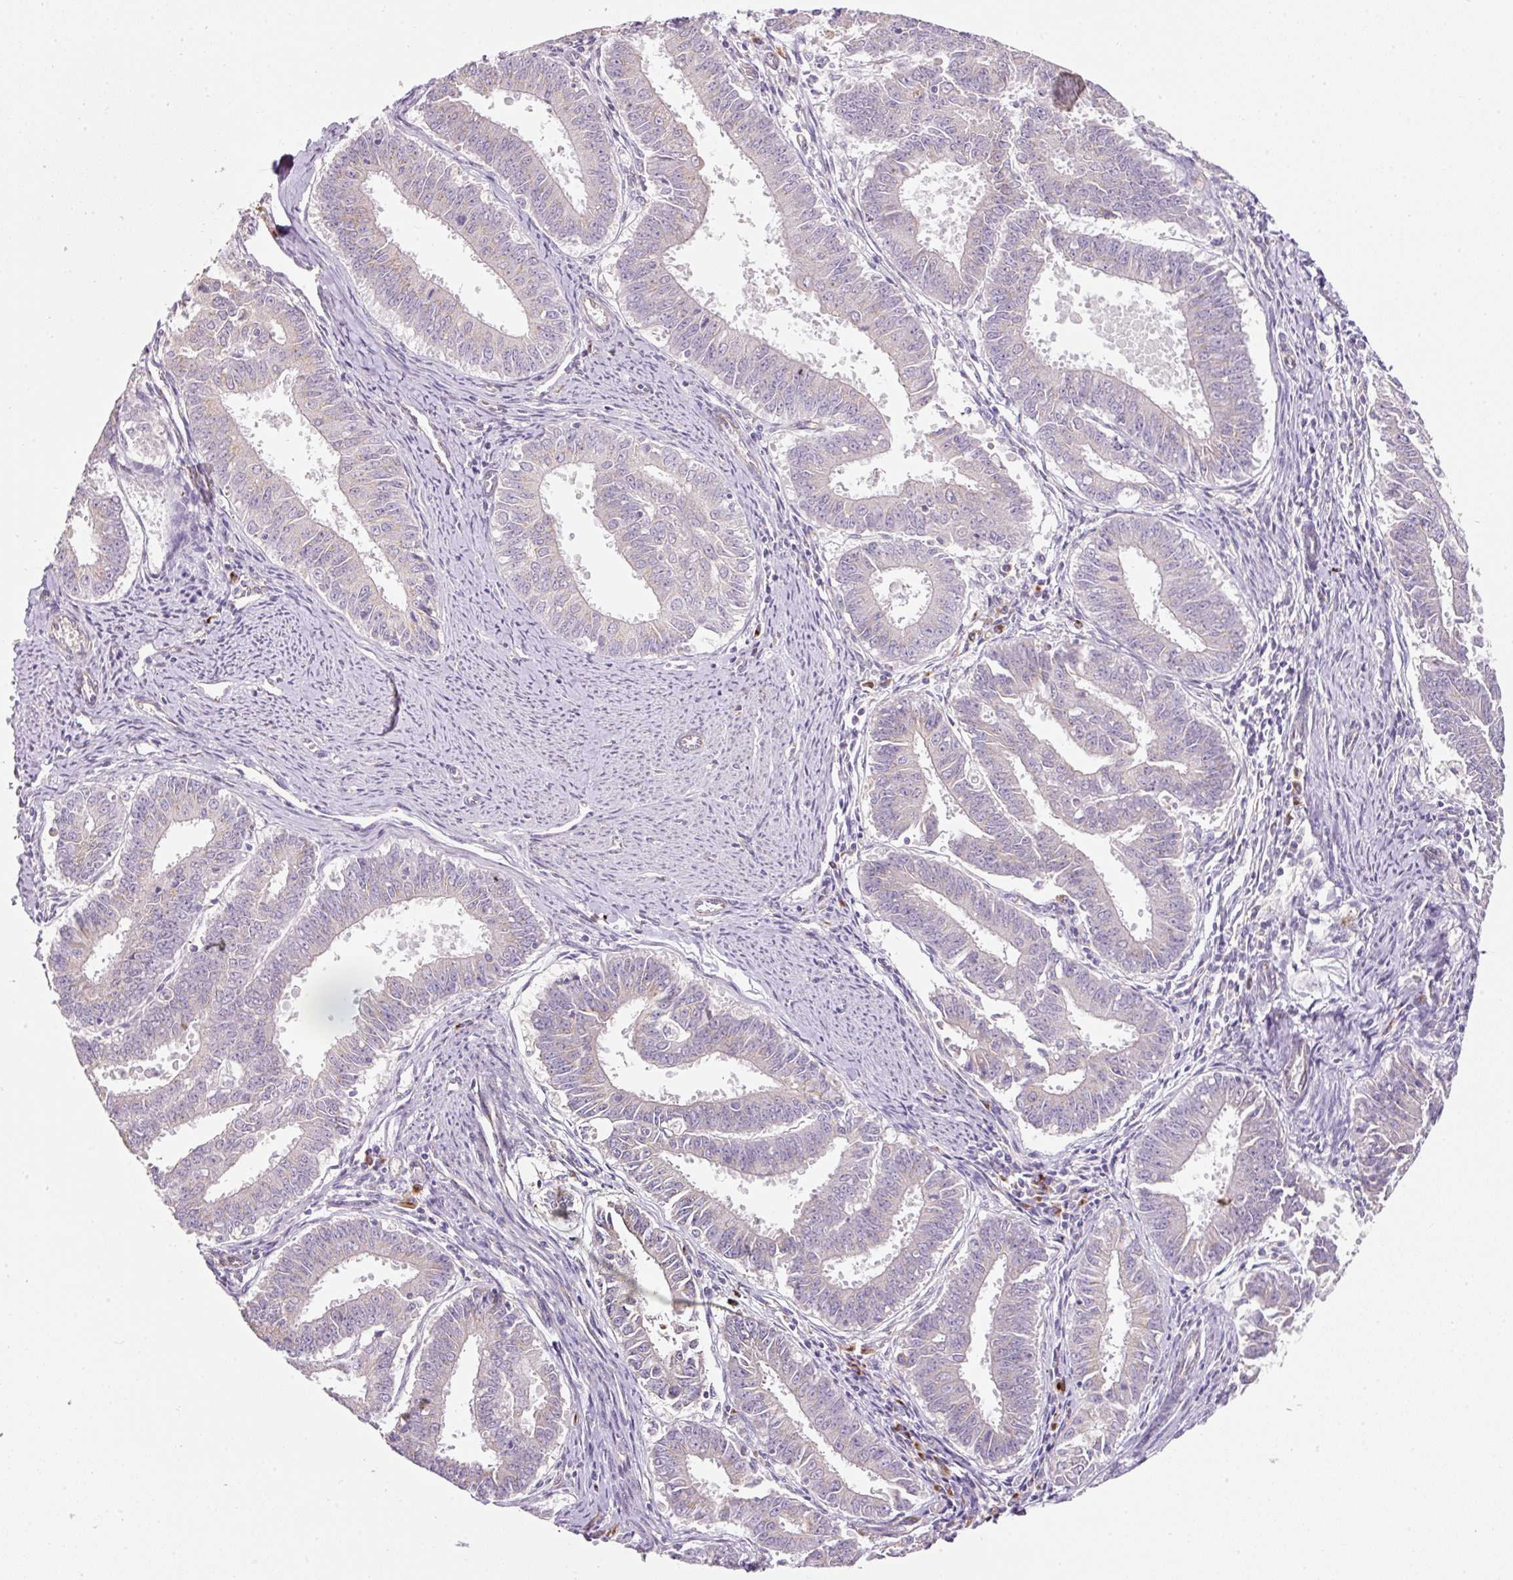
{"staining": {"intensity": "negative", "quantity": "none", "location": "none"}, "tissue": "endometrial cancer", "cell_type": "Tumor cells", "image_type": "cancer", "snomed": [{"axis": "morphology", "description": "Adenocarcinoma, NOS"}, {"axis": "topography", "description": "Endometrium"}], "caption": "Immunohistochemical staining of endometrial cancer reveals no significant staining in tumor cells.", "gene": "NBPF11", "patient": {"sex": "female", "age": 73}}